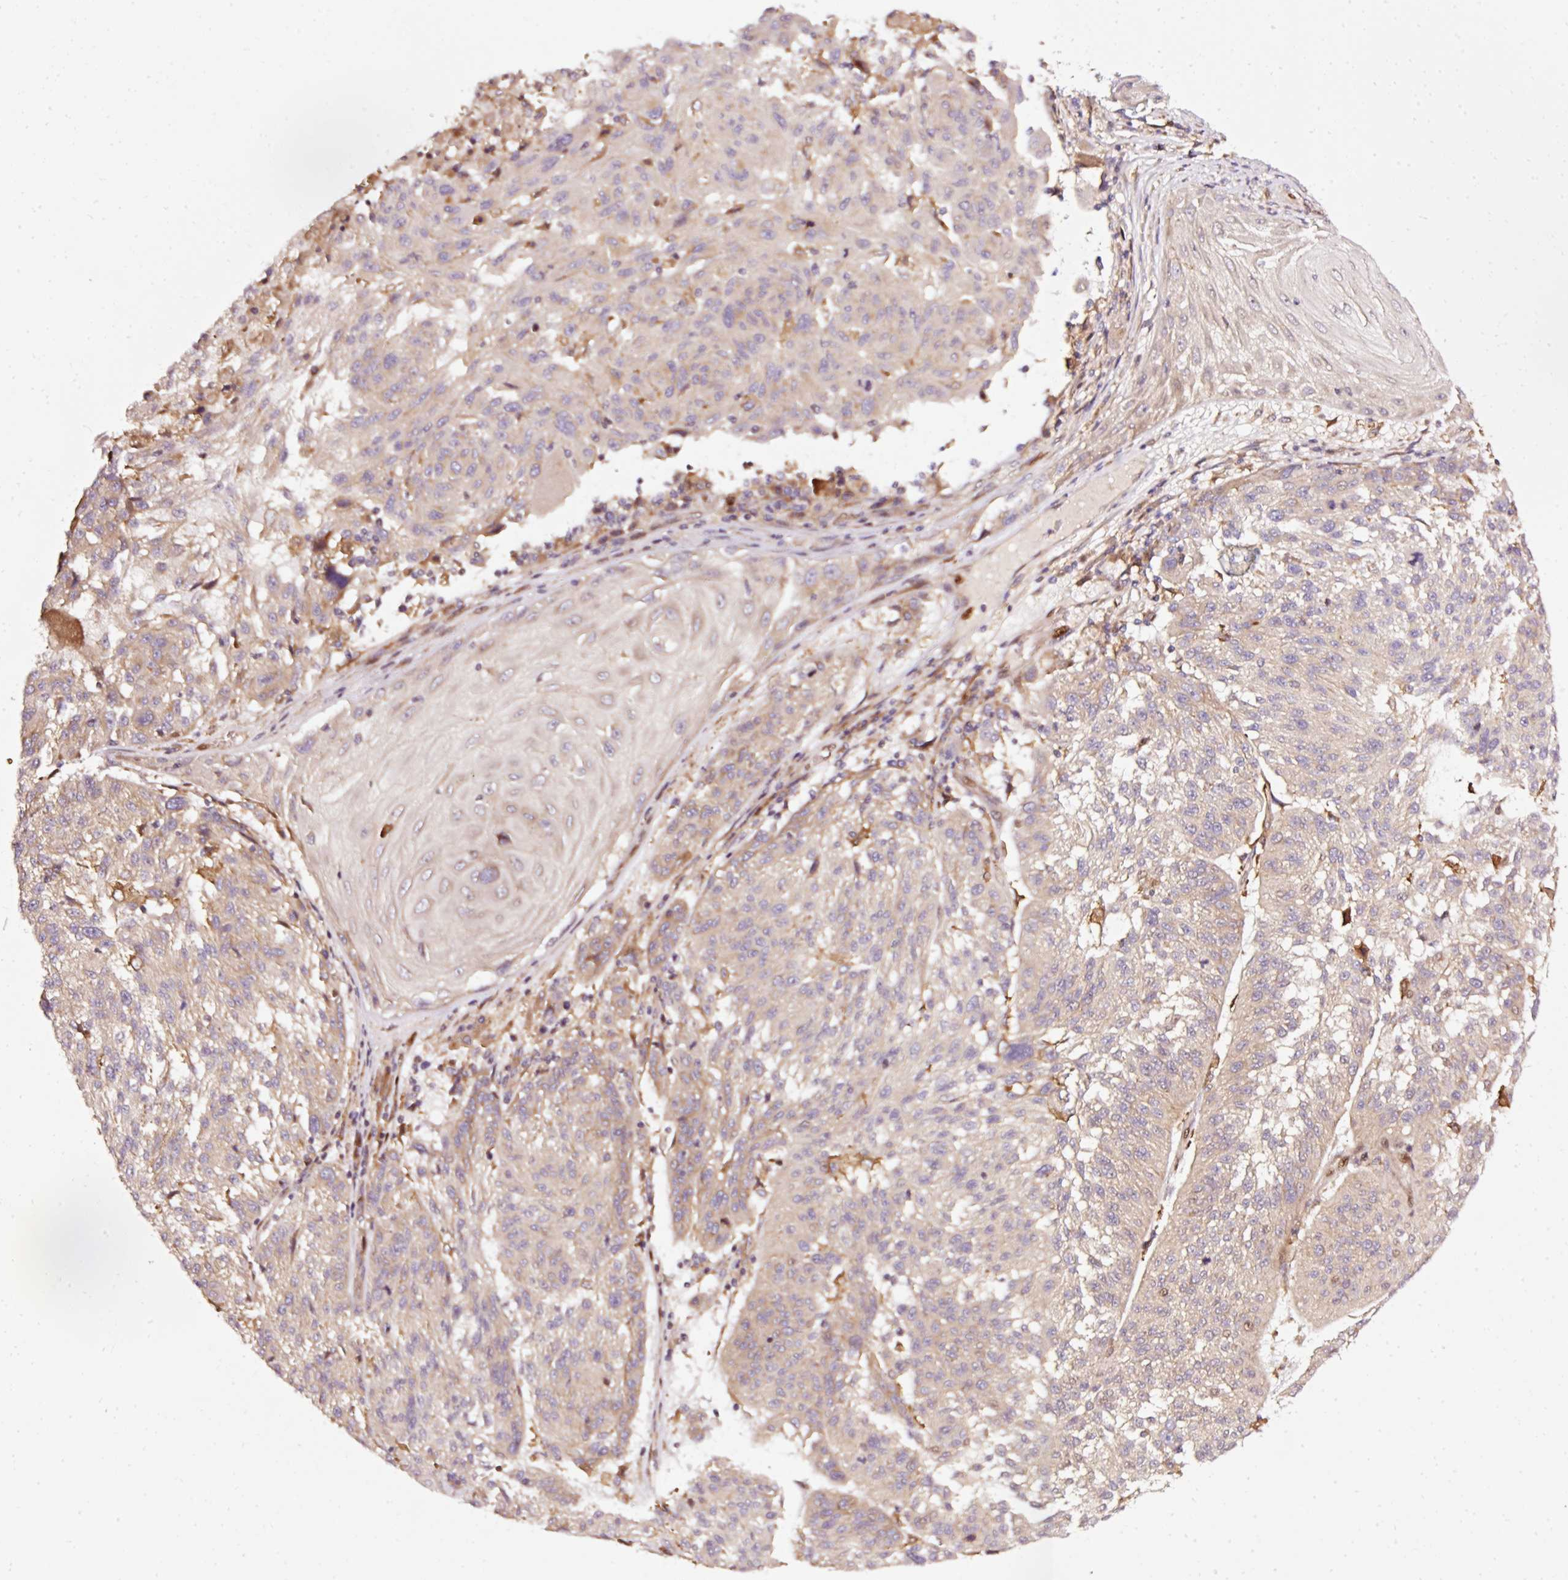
{"staining": {"intensity": "weak", "quantity": ">75%", "location": "cytoplasmic/membranous"}, "tissue": "melanoma", "cell_type": "Tumor cells", "image_type": "cancer", "snomed": [{"axis": "morphology", "description": "Malignant melanoma, NOS"}, {"axis": "topography", "description": "Skin"}], "caption": "Immunohistochemistry micrograph of neoplastic tissue: malignant melanoma stained using IHC displays low levels of weak protein expression localized specifically in the cytoplasmic/membranous of tumor cells, appearing as a cytoplasmic/membranous brown color.", "gene": "NAPA", "patient": {"sex": "male", "age": 53}}